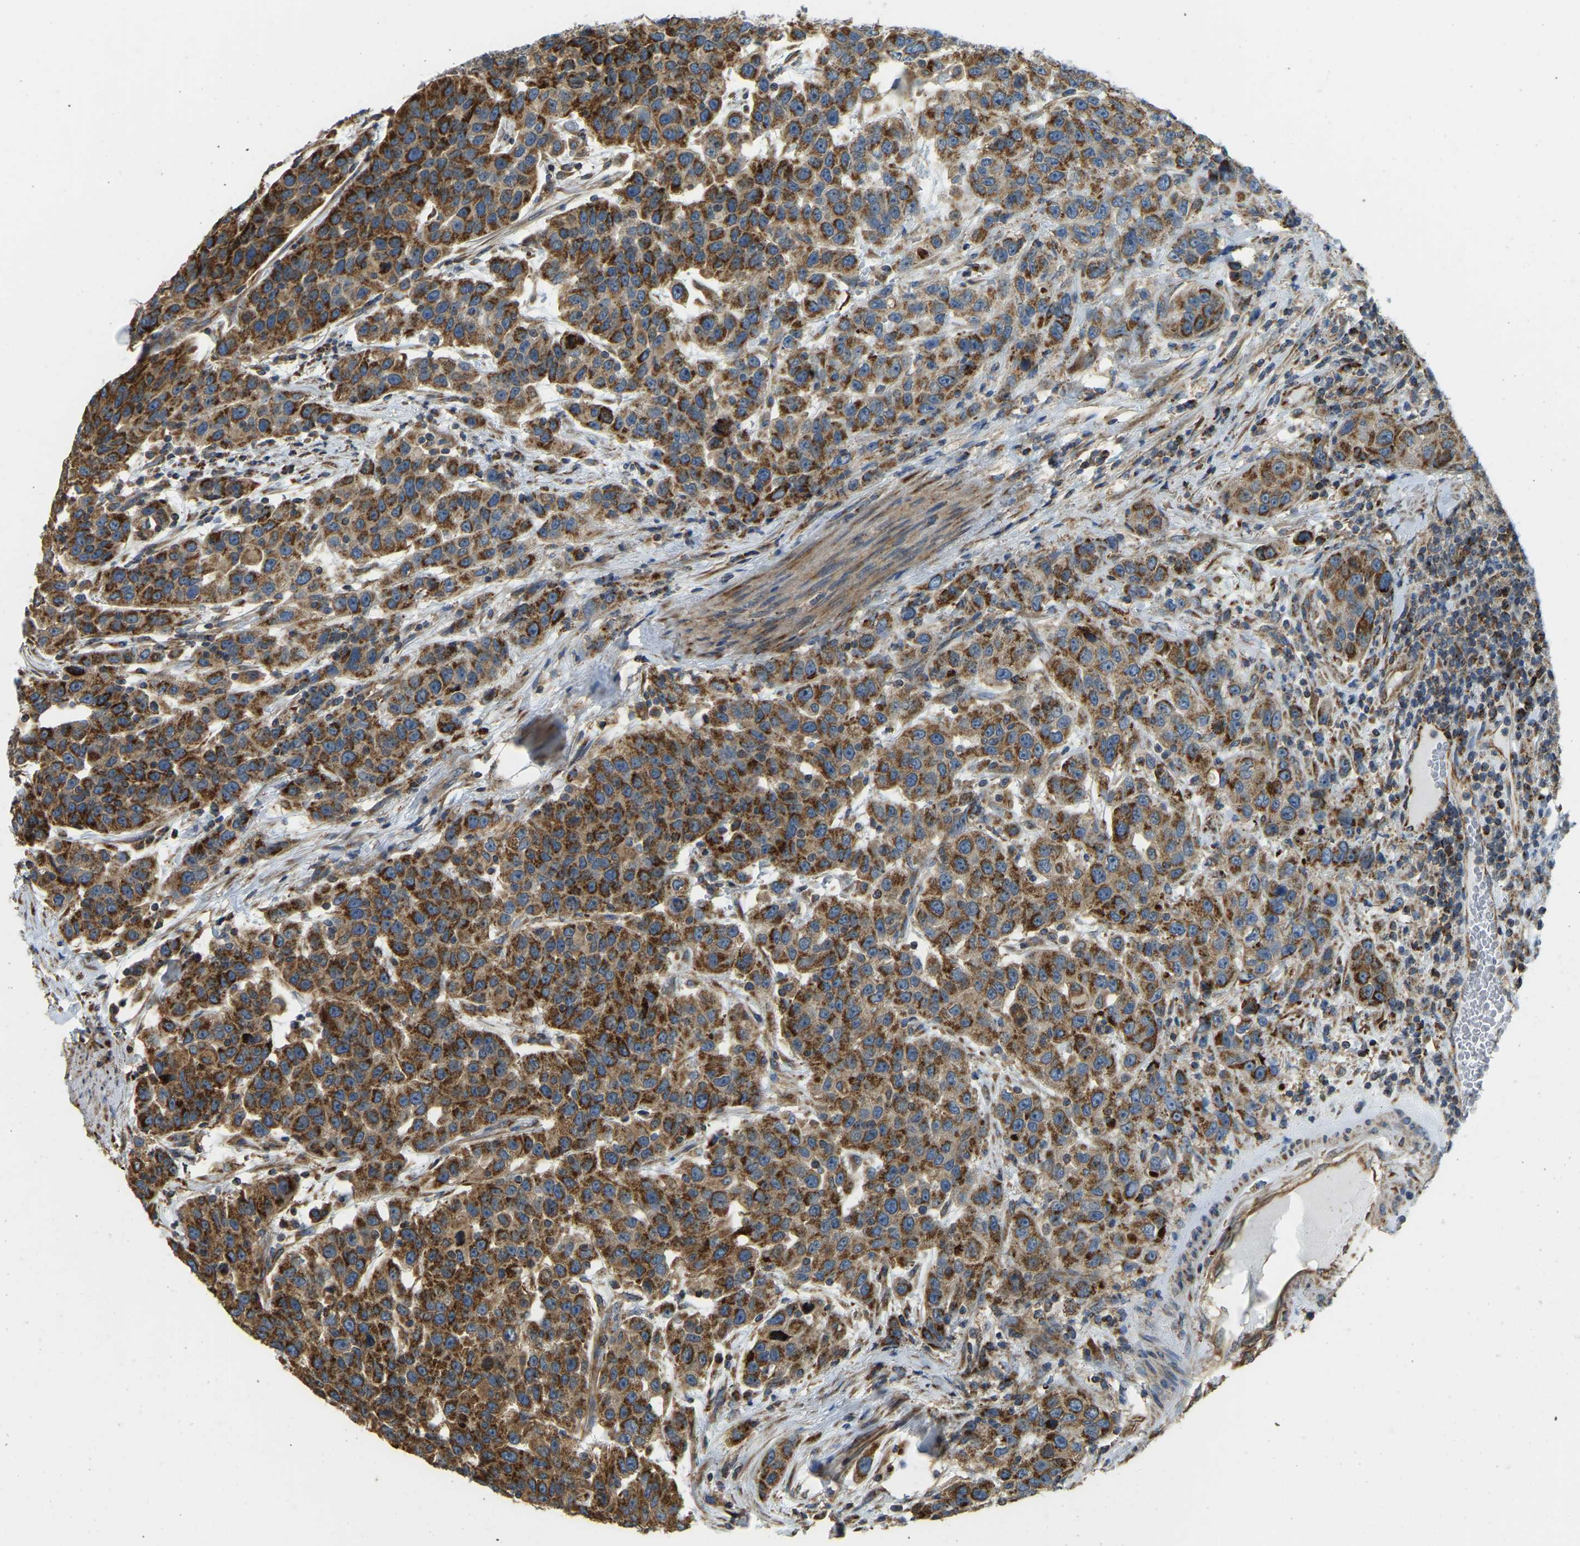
{"staining": {"intensity": "strong", "quantity": ">75%", "location": "cytoplasmic/membranous"}, "tissue": "urothelial cancer", "cell_type": "Tumor cells", "image_type": "cancer", "snomed": [{"axis": "morphology", "description": "Urothelial carcinoma, High grade"}, {"axis": "topography", "description": "Urinary bladder"}], "caption": "This micrograph exhibits urothelial cancer stained with immunohistochemistry (IHC) to label a protein in brown. The cytoplasmic/membranous of tumor cells show strong positivity for the protein. Nuclei are counter-stained blue.", "gene": "PSMD7", "patient": {"sex": "female", "age": 80}}